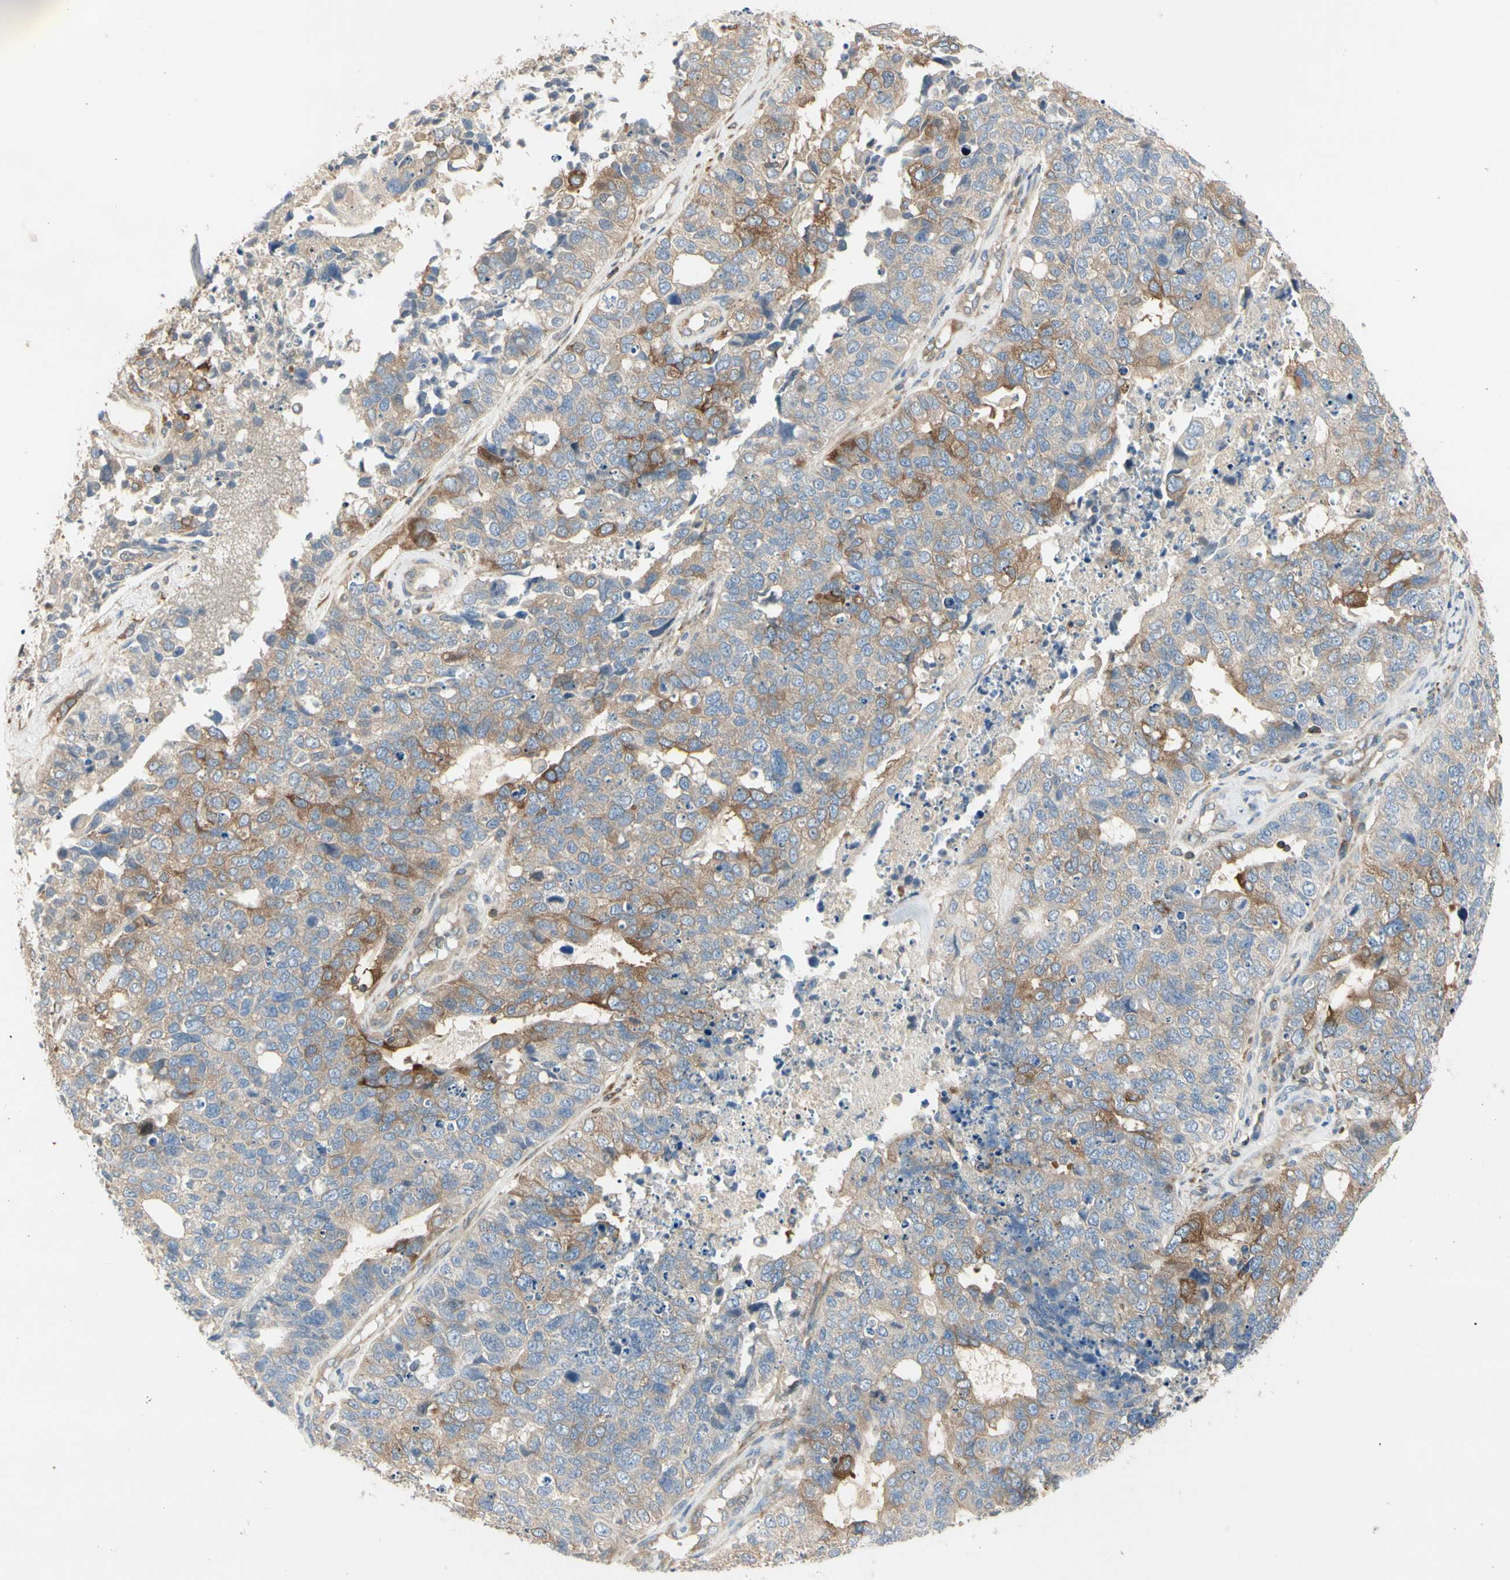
{"staining": {"intensity": "moderate", "quantity": ">75%", "location": "cytoplasmic/membranous"}, "tissue": "cervical cancer", "cell_type": "Tumor cells", "image_type": "cancer", "snomed": [{"axis": "morphology", "description": "Squamous cell carcinoma, NOS"}, {"axis": "topography", "description": "Cervix"}], "caption": "This is a micrograph of immunohistochemistry staining of cervical cancer (squamous cell carcinoma), which shows moderate positivity in the cytoplasmic/membranous of tumor cells.", "gene": "NFKB2", "patient": {"sex": "female", "age": 63}}